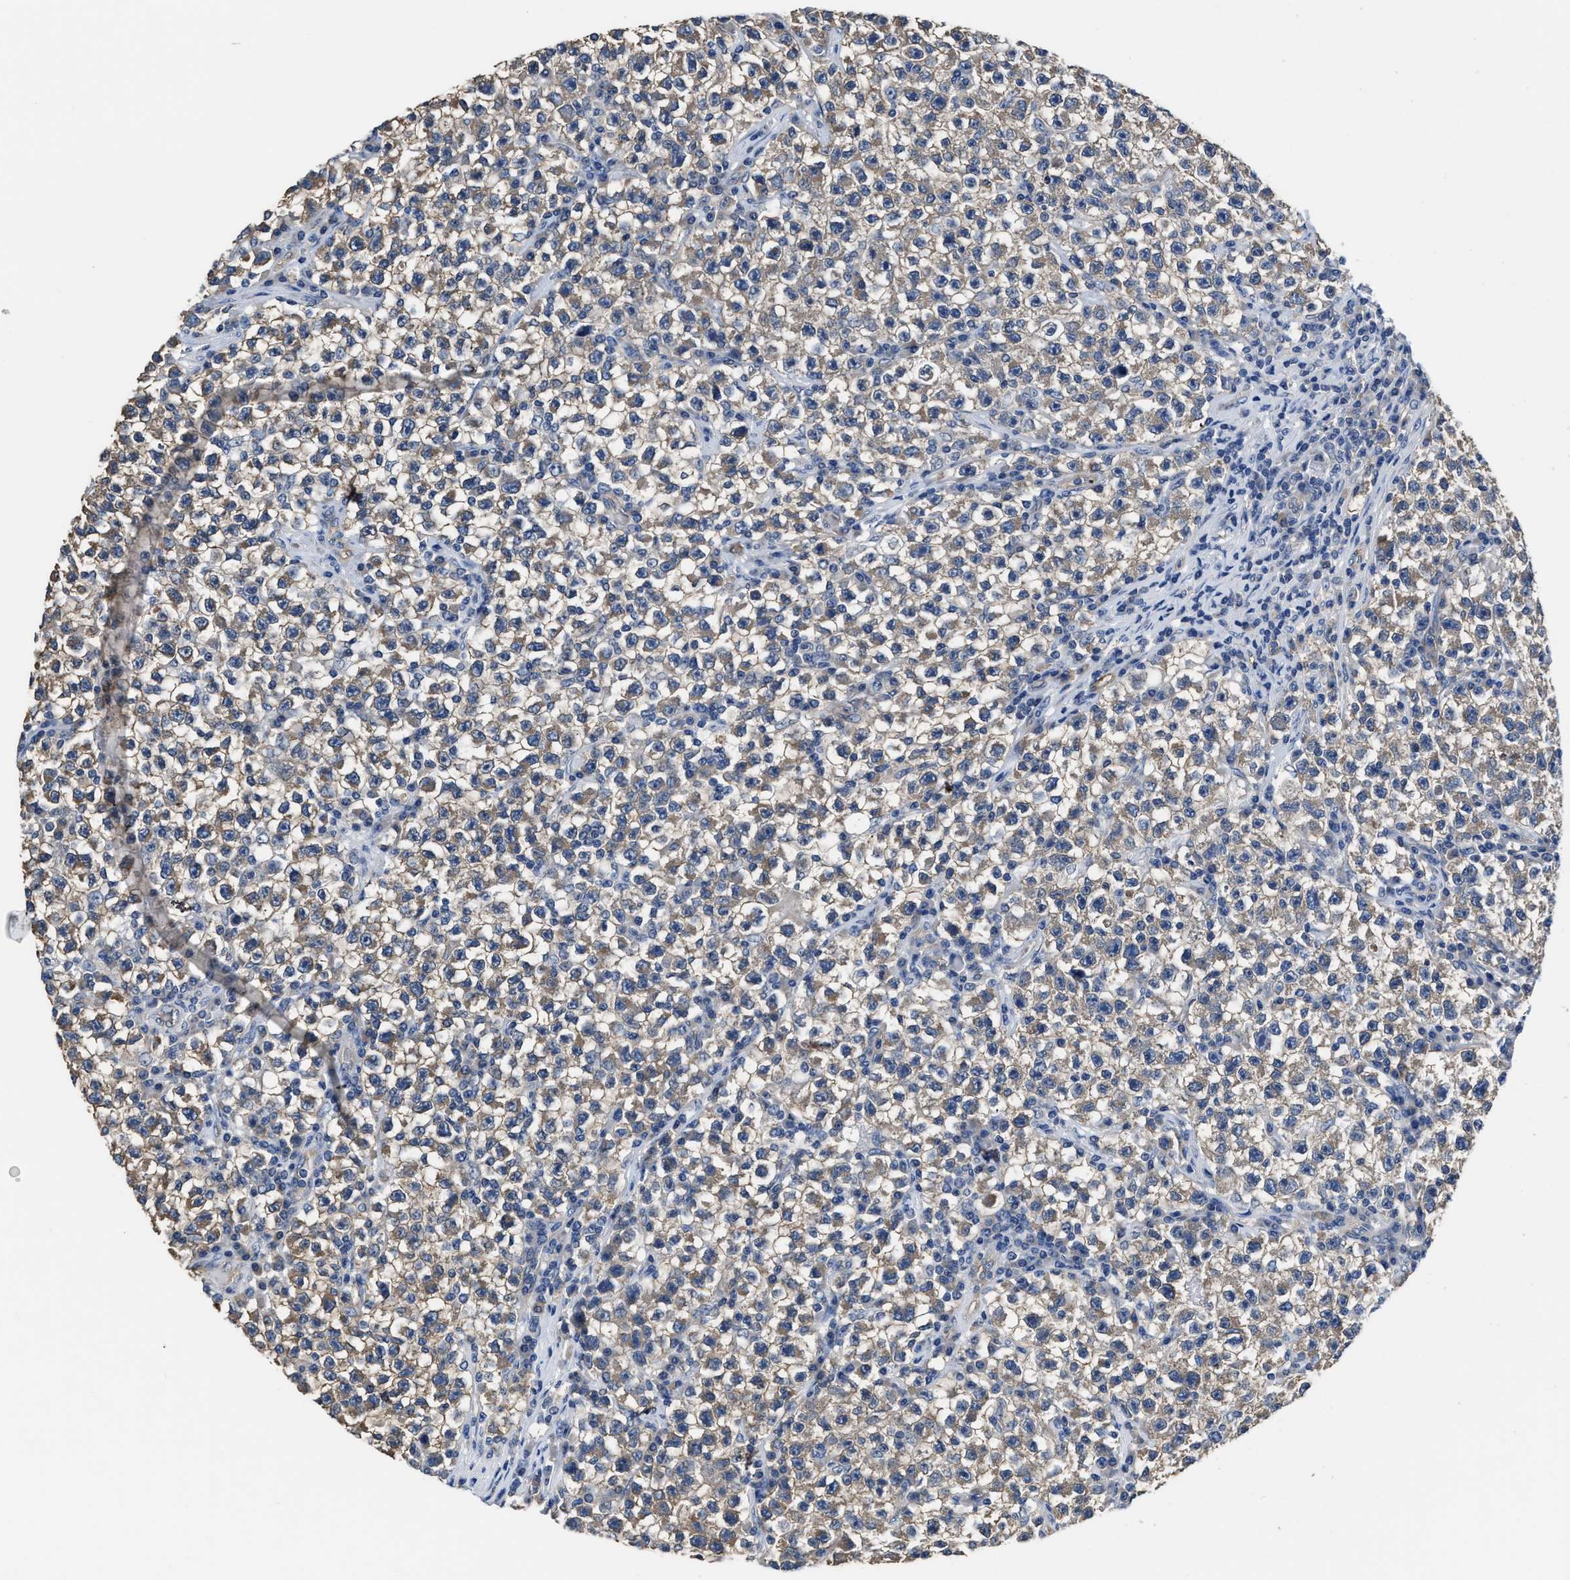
{"staining": {"intensity": "weak", "quantity": ">75%", "location": "cytoplasmic/membranous"}, "tissue": "testis cancer", "cell_type": "Tumor cells", "image_type": "cancer", "snomed": [{"axis": "morphology", "description": "Seminoma, NOS"}, {"axis": "topography", "description": "Testis"}], "caption": "Protein staining of seminoma (testis) tissue shows weak cytoplasmic/membranous expression in about >75% of tumor cells.", "gene": "C22orf42", "patient": {"sex": "male", "age": 22}}